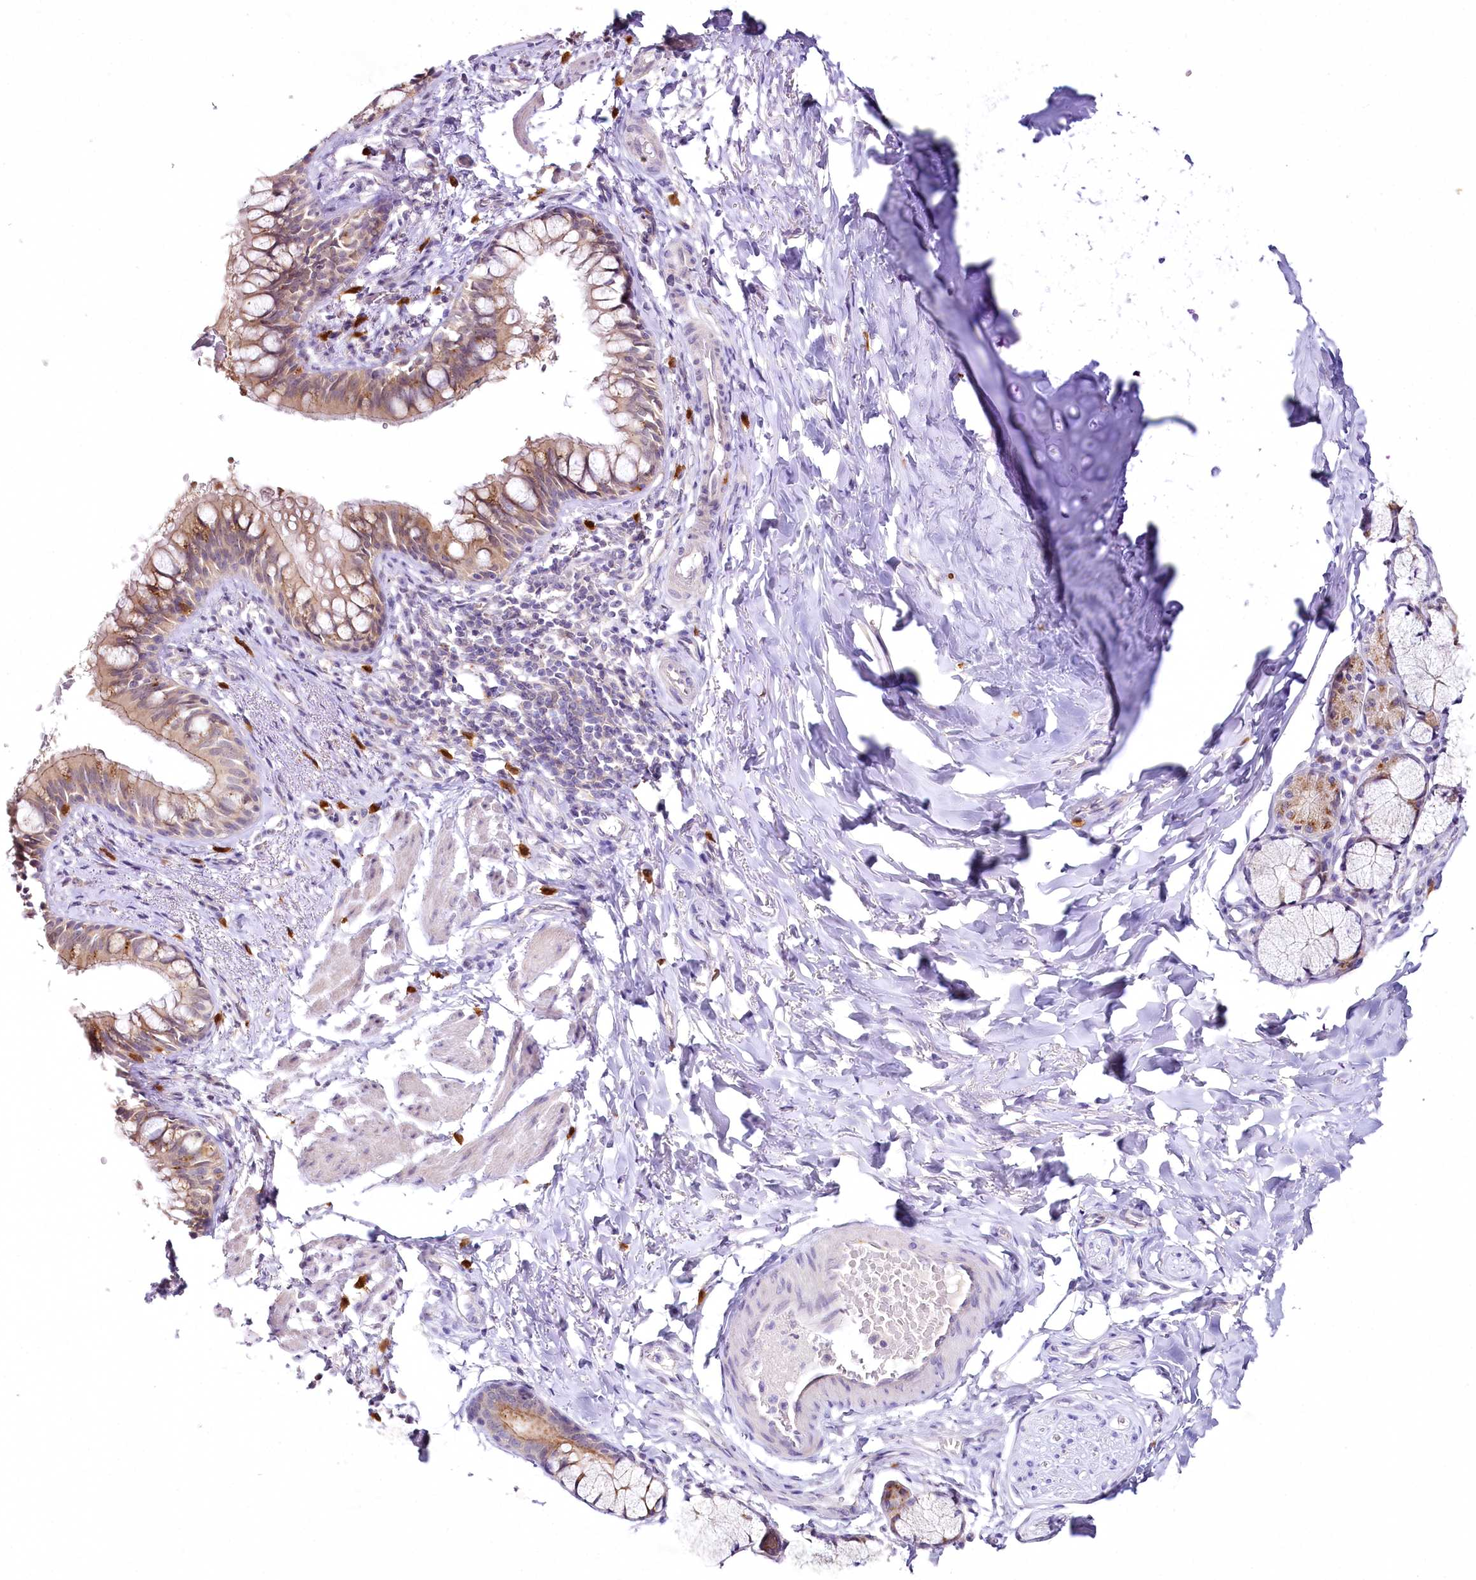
{"staining": {"intensity": "moderate", "quantity": ">75%", "location": "cytoplasmic/membranous"}, "tissue": "bronchus", "cell_type": "Respiratory epithelial cells", "image_type": "normal", "snomed": [{"axis": "morphology", "description": "Normal tissue, NOS"}, {"axis": "topography", "description": "Cartilage tissue"}, {"axis": "topography", "description": "Bronchus"}], "caption": "Immunohistochemistry image of normal human bronchus stained for a protein (brown), which shows medium levels of moderate cytoplasmic/membranous expression in about >75% of respiratory epithelial cells.", "gene": "VWA5A", "patient": {"sex": "female", "age": 36}}